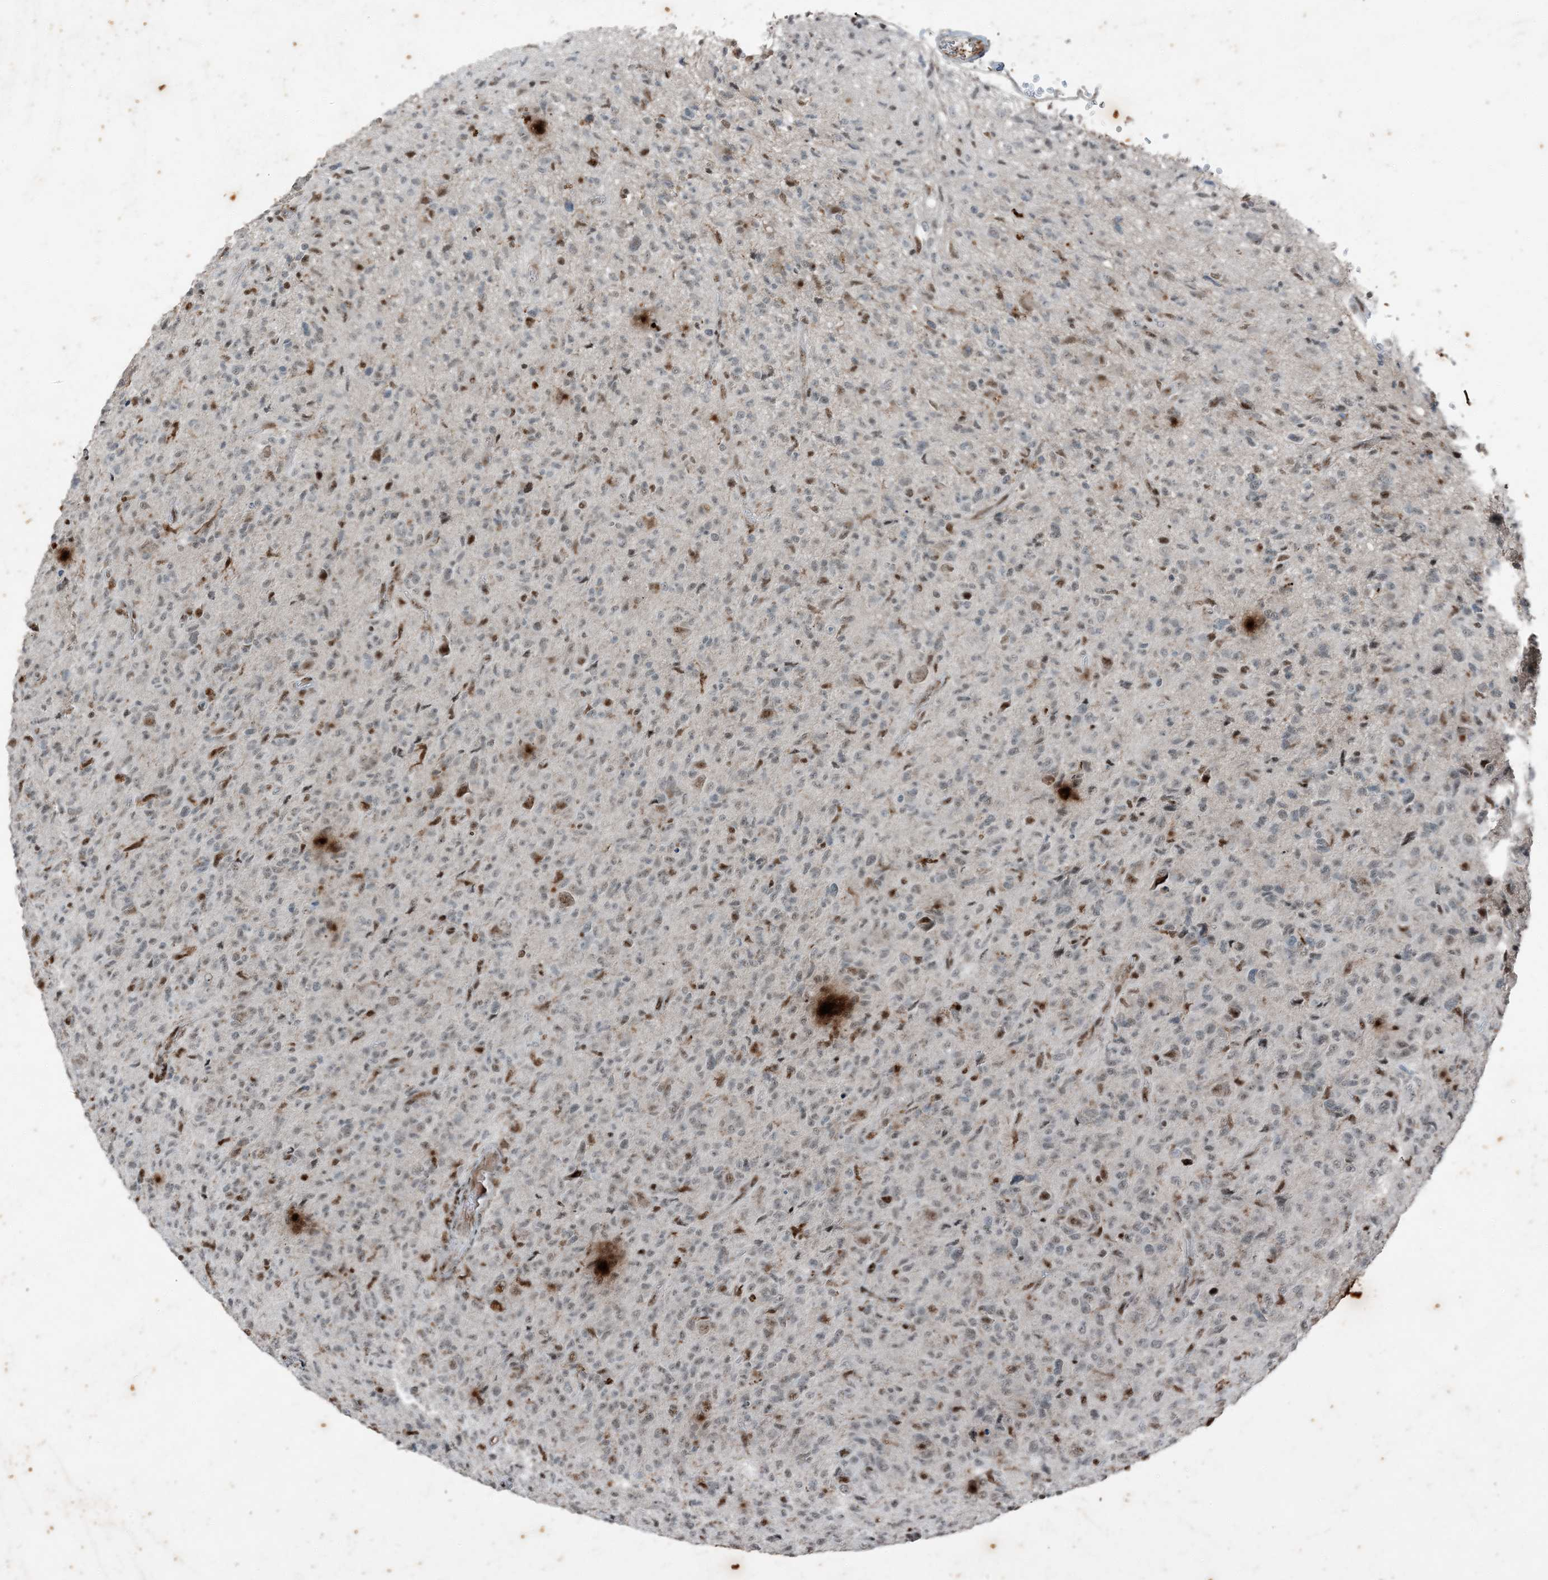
{"staining": {"intensity": "negative", "quantity": "none", "location": "none"}, "tissue": "glioma", "cell_type": "Tumor cells", "image_type": "cancer", "snomed": [{"axis": "morphology", "description": "Glioma, malignant, High grade"}, {"axis": "topography", "description": "Brain"}], "caption": "A histopathology image of human malignant glioma (high-grade) is negative for staining in tumor cells.", "gene": "TADA2B", "patient": {"sex": "female", "age": 57}}